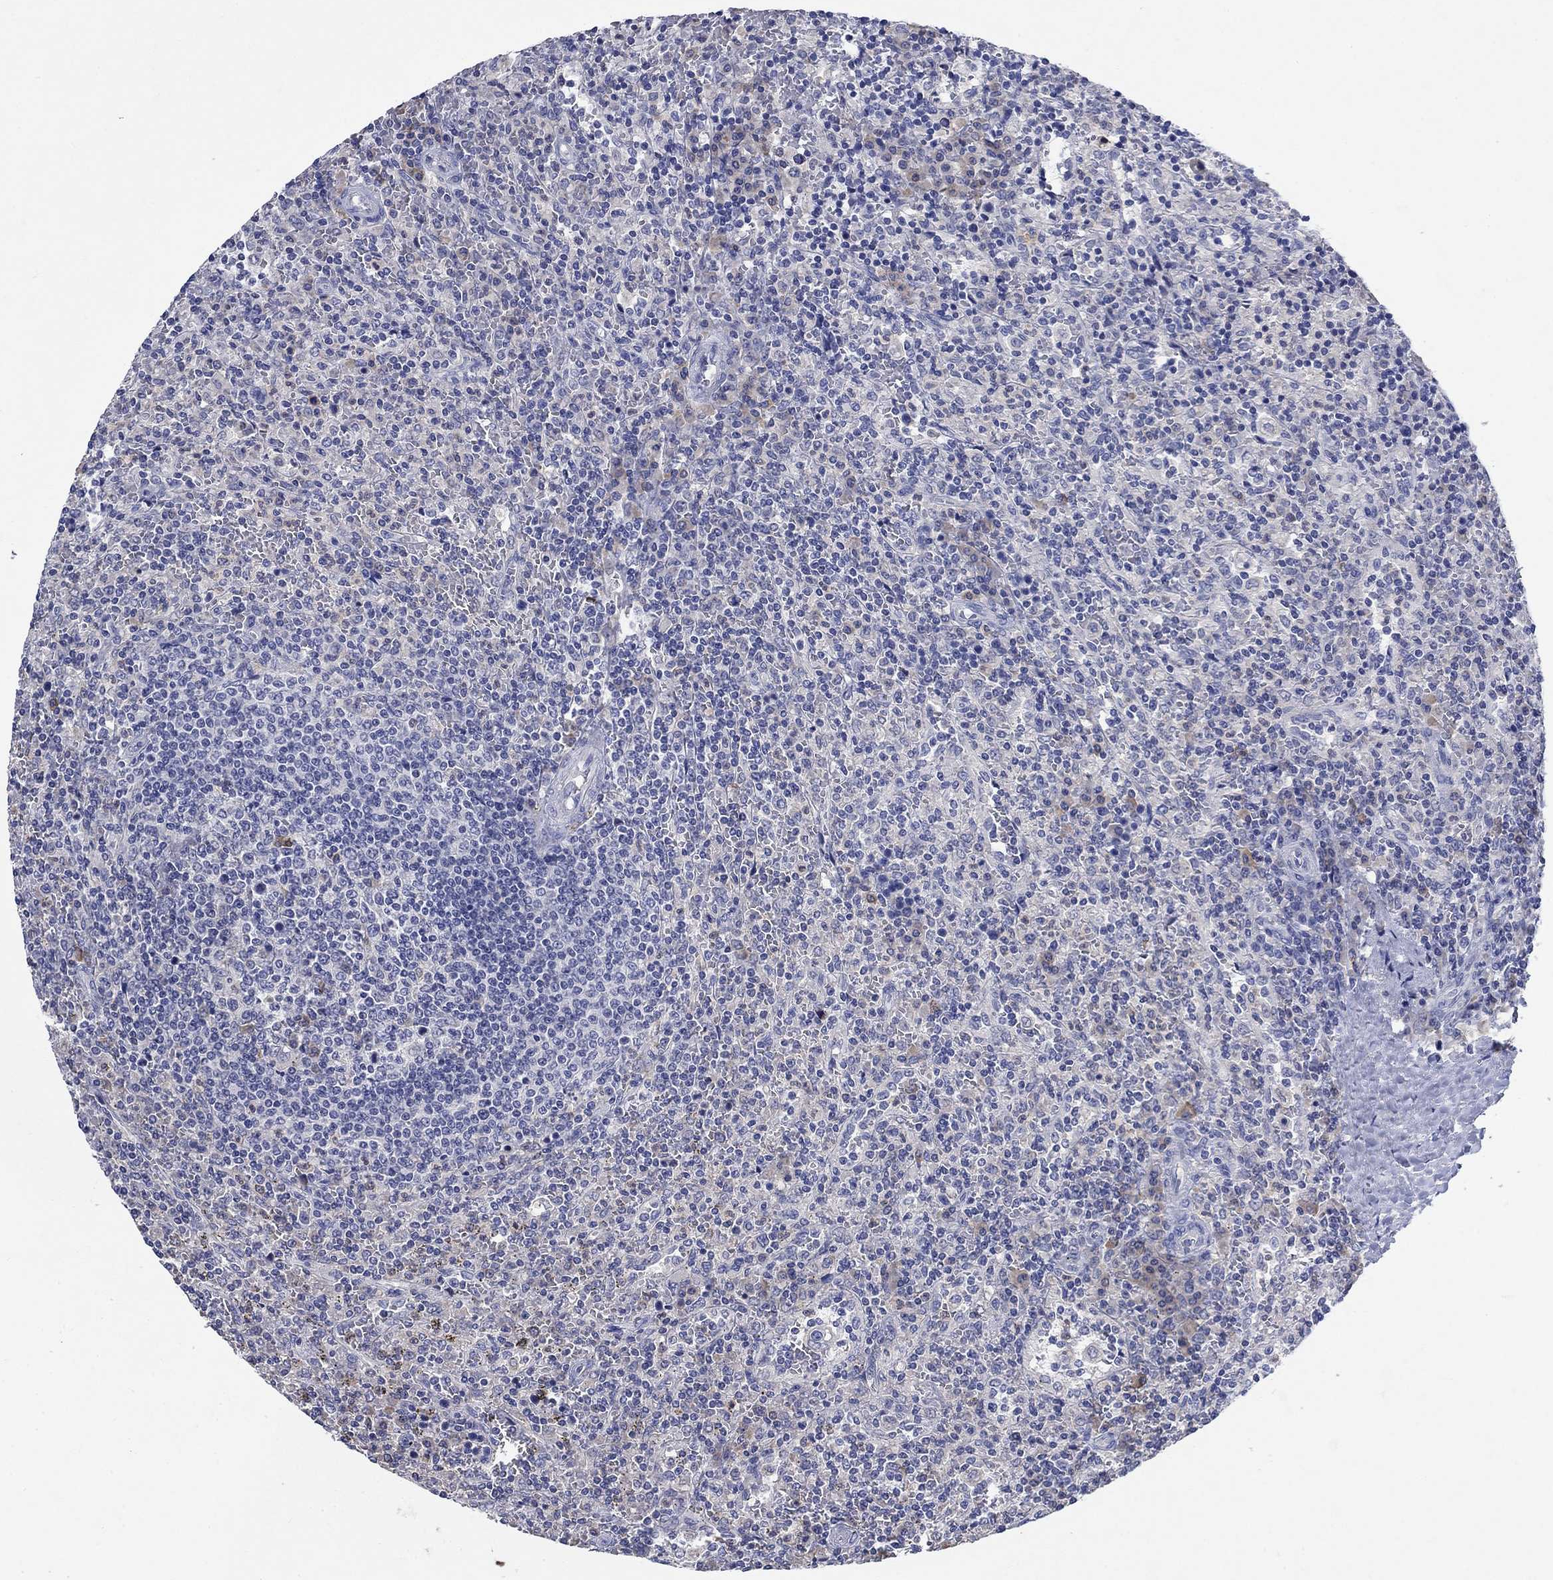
{"staining": {"intensity": "negative", "quantity": "none", "location": "none"}, "tissue": "lymphoma", "cell_type": "Tumor cells", "image_type": "cancer", "snomed": [{"axis": "morphology", "description": "Malignant lymphoma, non-Hodgkin's type, Low grade"}, {"axis": "topography", "description": "Spleen"}], "caption": "This histopathology image is of malignant lymphoma, non-Hodgkin's type (low-grade) stained with immunohistochemistry (IHC) to label a protein in brown with the nuclei are counter-stained blue. There is no staining in tumor cells.", "gene": "SULT2B1", "patient": {"sex": "male", "age": 62}}